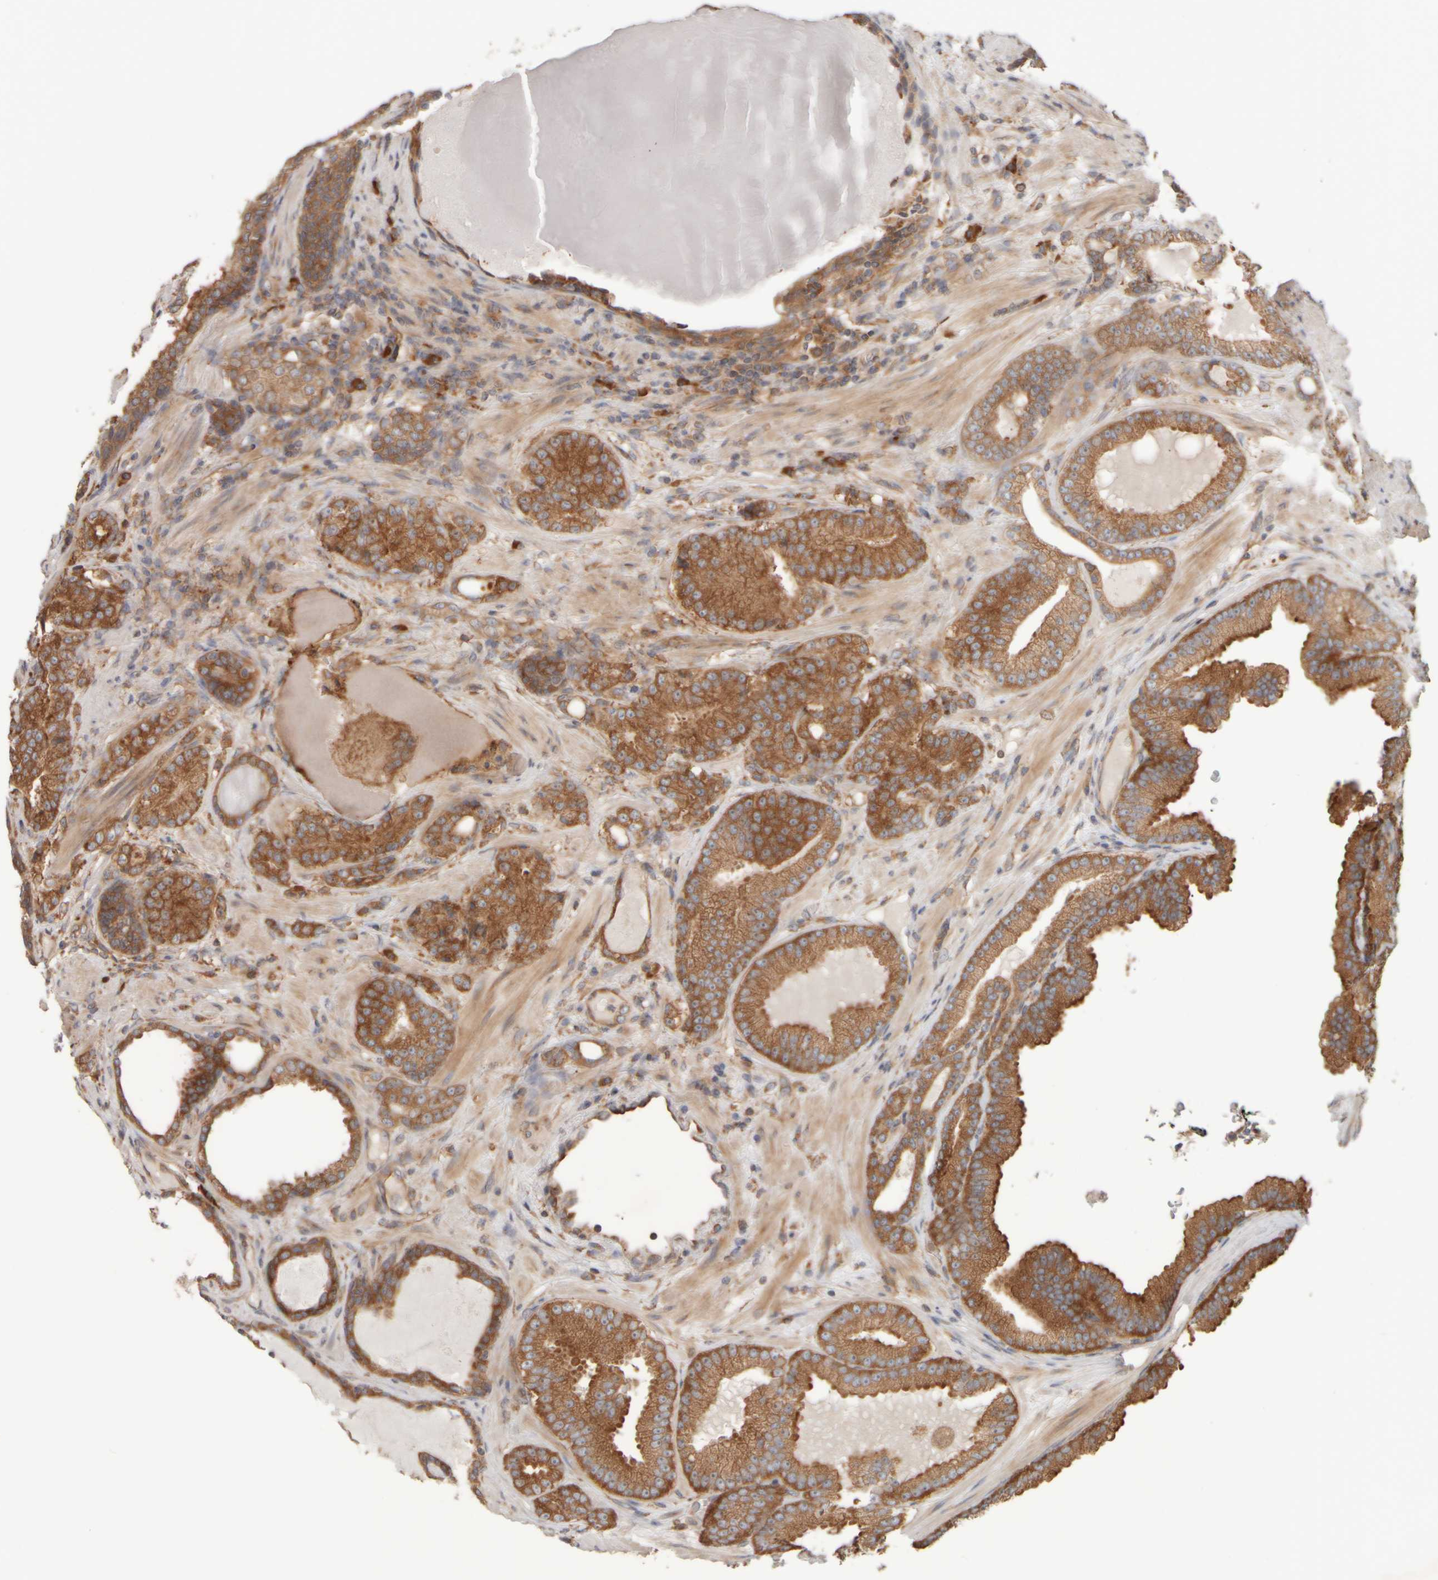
{"staining": {"intensity": "strong", "quantity": ">75%", "location": "cytoplasmic/membranous"}, "tissue": "prostate cancer", "cell_type": "Tumor cells", "image_type": "cancer", "snomed": [{"axis": "morphology", "description": "Adenocarcinoma, High grade"}, {"axis": "topography", "description": "Prostate"}], "caption": "Strong cytoplasmic/membranous expression for a protein is appreciated in about >75% of tumor cells of prostate adenocarcinoma (high-grade) using immunohistochemistry.", "gene": "EIF2B3", "patient": {"sex": "male", "age": 61}}